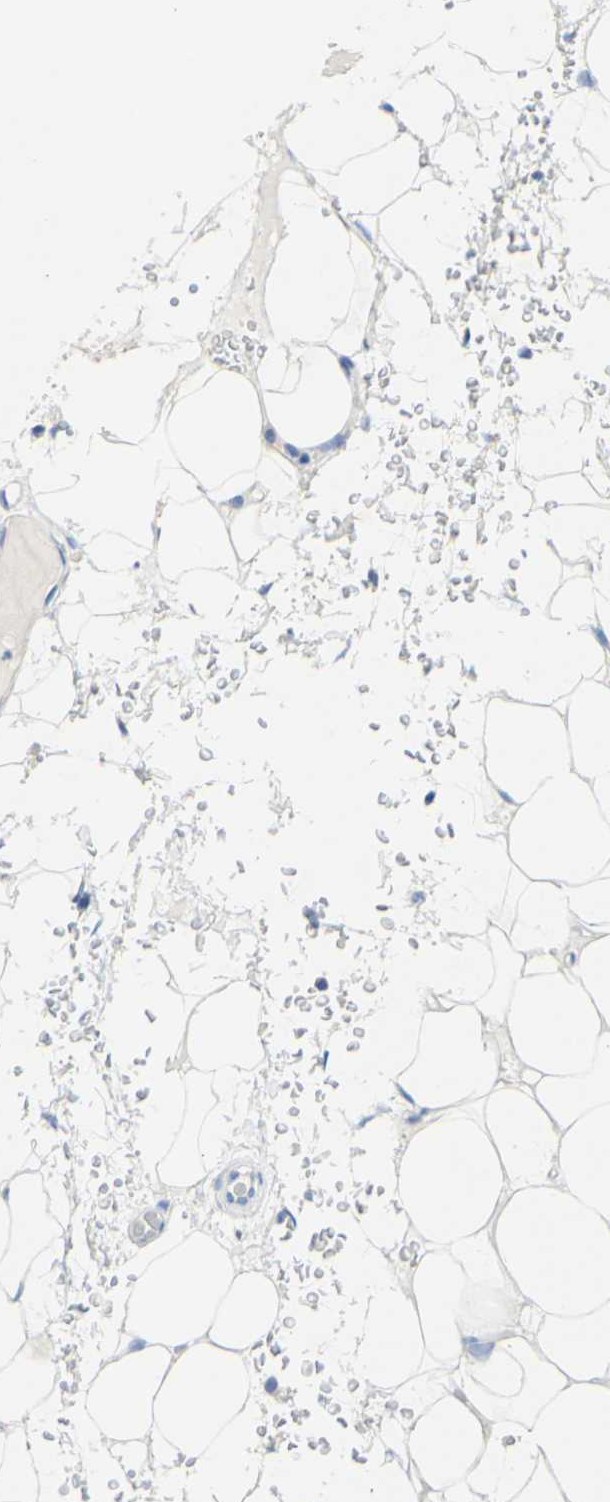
{"staining": {"intensity": "negative", "quantity": "none", "location": "none"}, "tissue": "adipose tissue", "cell_type": "Adipocytes", "image_type": "normal", "snomed": [{"axis": "morphology", "description": "Normal tissue, NOS"}, {"axis": "morphology", "description": "Adenocarcinoma, NOS"}, {"axis": "topography", "description": "Esophagus"}], "caption": "A high-resolution histopathology image shows IHC staining of unremarkable adipose tissue, which exhibits no significant positivity in adipocytes. (Brightfield microscopy of DAB immunohistochemistry at high magnification).", "gene": "FGF4", "patient": {"sex": "male", "age": 62}}